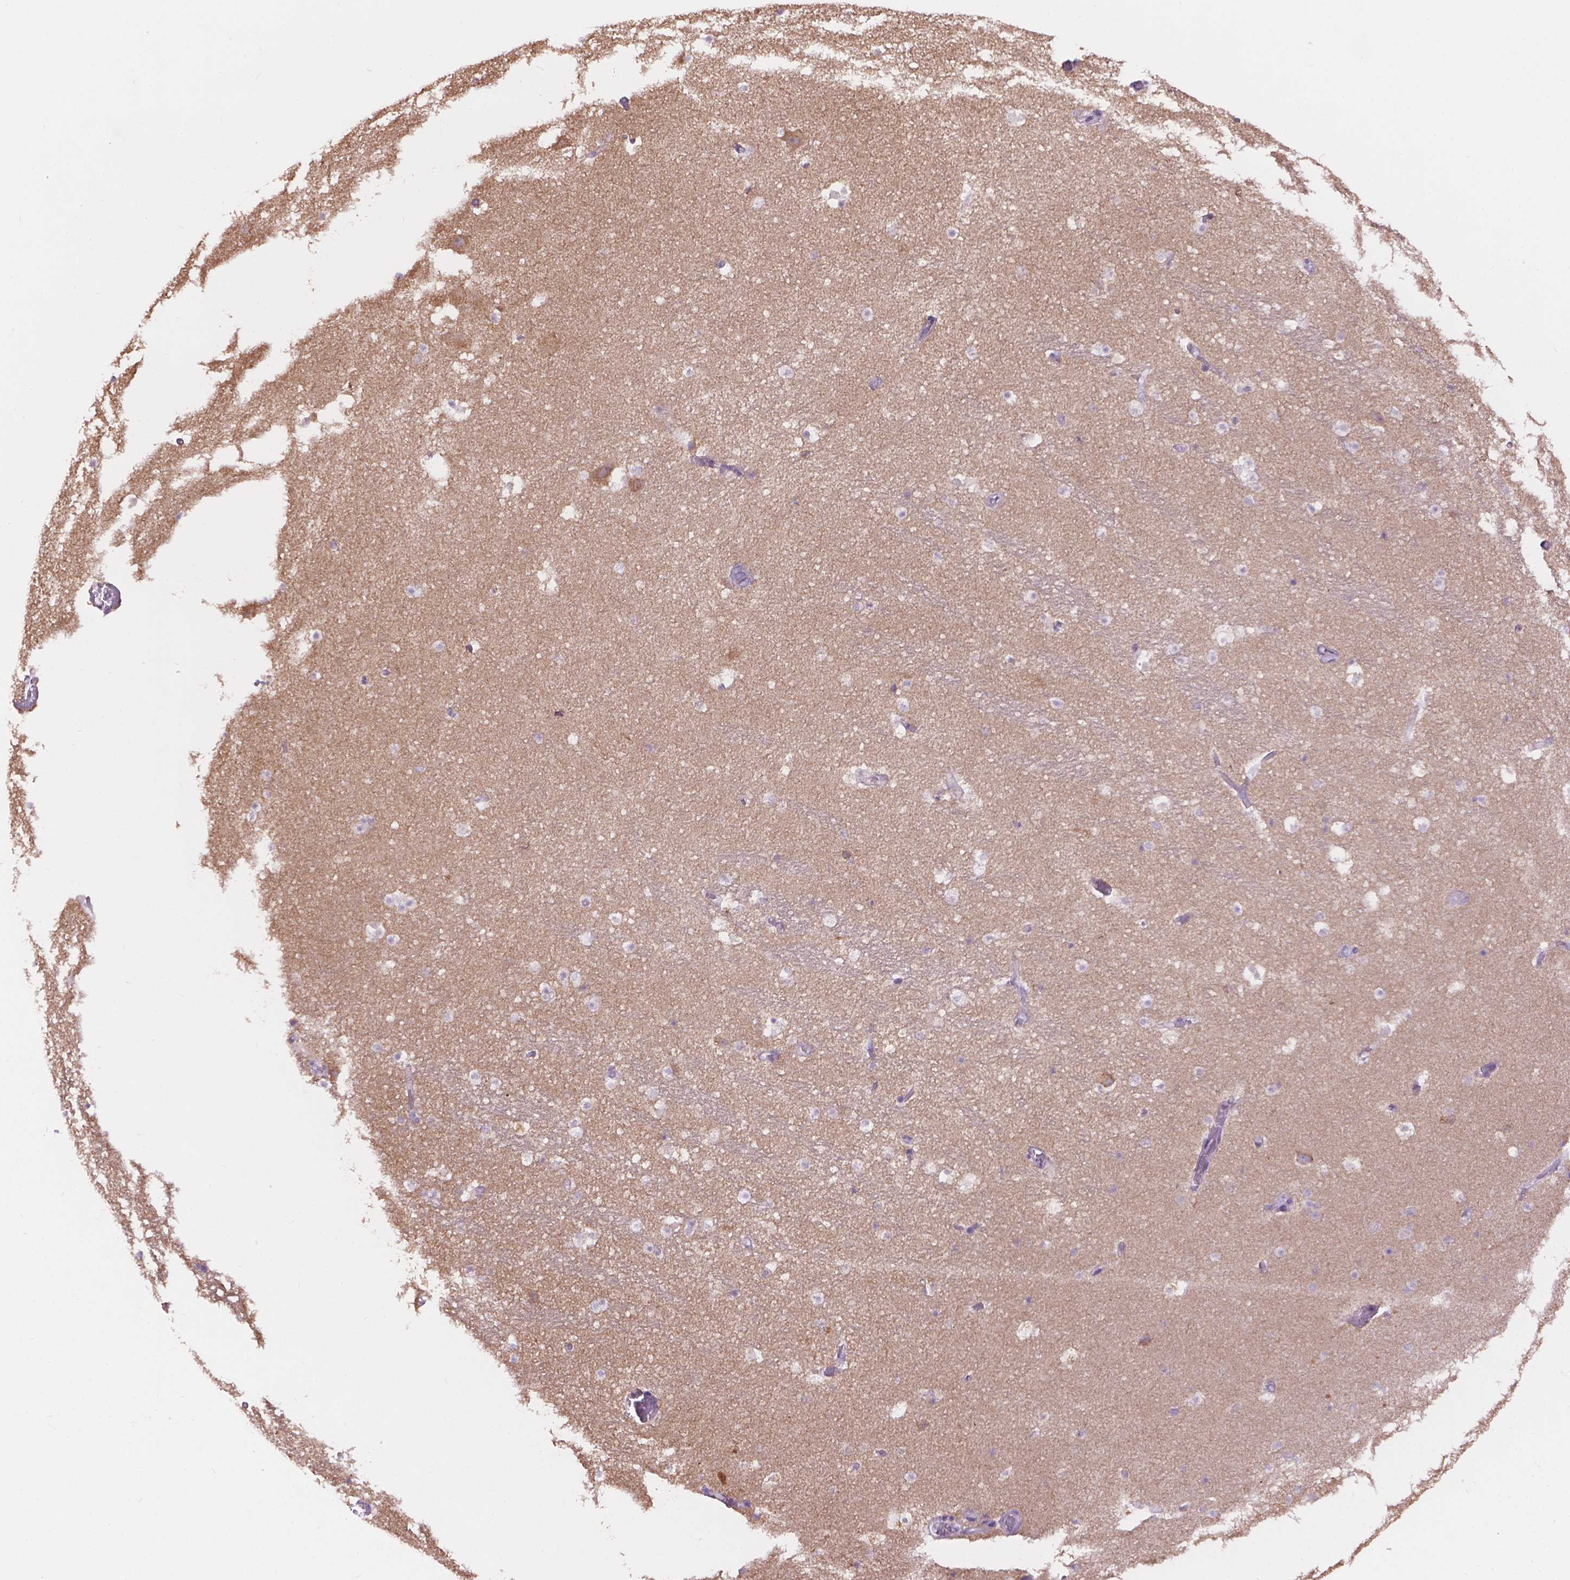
{"staining": {"intensity": "negative", "quantity": "none", "location": "none"}, "tissue": "hippocampus", "cell_type": "Glial cells", "image_type": "normal", "snomed": [{"axis": "morphology", "description": "Normal tissue, NOS"}, {"axis": "topography", "description": "Hippocampus"}], "caption": "IHC image of normal hippocampus stained for a protein (brown), which displays no staining in glial cells. Nuclei are stained in blue.", "gene": "CDH7", "patient": {"sex": "male", "age": 26}}